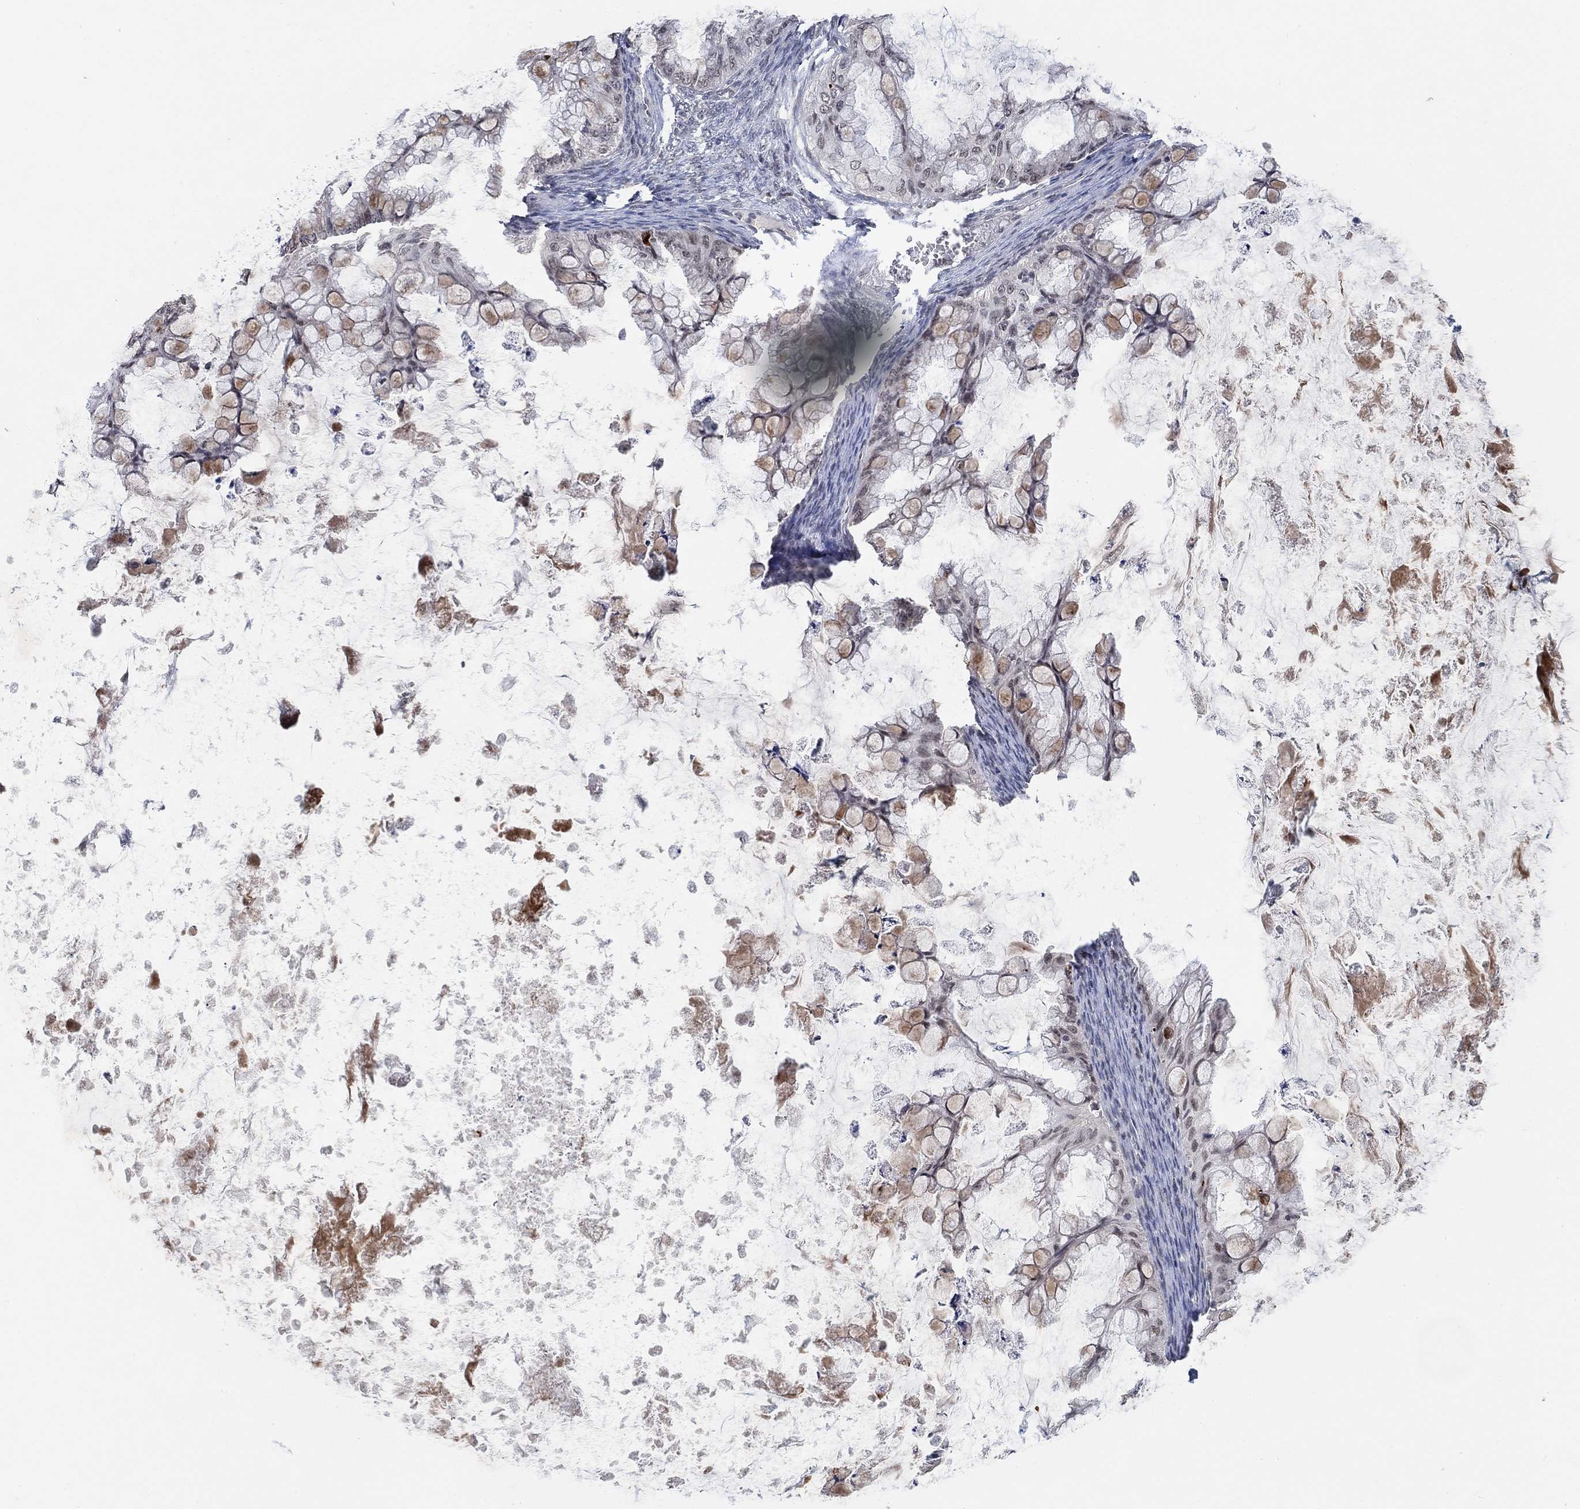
{"staining": {"intensity": "negative", "quantity": "none", "location": "none"}, "tissue": "ovarian cancer", "cell_type": "Tumor cells", "image_type": "cancer", "snomed": [{"axis": "morphology", "description": "Cystadenocarcinoma, mucinous, NOS"}, {"axis": "topography", "description": "Ovary"}], "caption": "Immunohistochemical staining of human ovarian mucinous cystadenocarcinoma shows no significant expression in tumor cells. Brightfield microscopy of immunohistochemistry (IHC) stained with DAB (brown) and hematoxylin (blue), captured at high magnification.", "gene": "THAP8", "patient": {"sex": "female", "age": 35}}